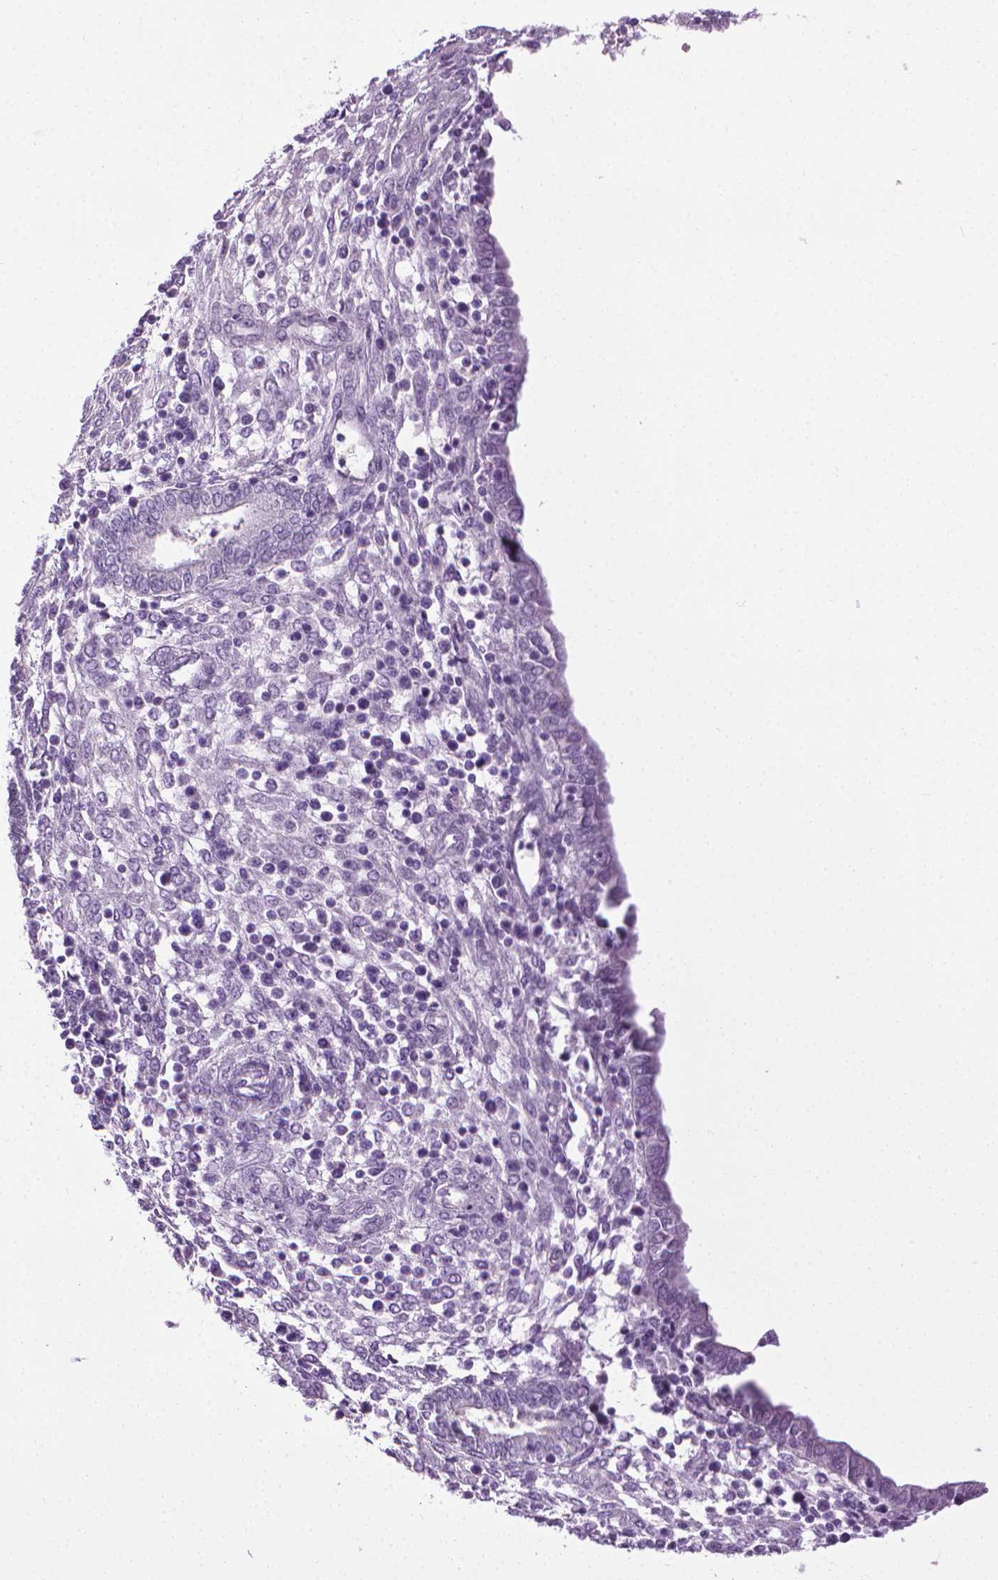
{"staining": {"intensity": "negative", "quantity": "none", "location": "none"}, "tissue": "endometrium", "cell_type": "Cells in endometrial stroma", "image_type": "normal", "snomed": [{"axis": "morphology", "description": "Normal tissue, NOS"}, {"axis": "topography", "description": "Endometrium"}], "caption": "IHC of unremarkable human endometrium shows no staining in cells in endometrial stroma.", "gene": "DNAI7", "patient": {"sex": "female", "age": 42}}